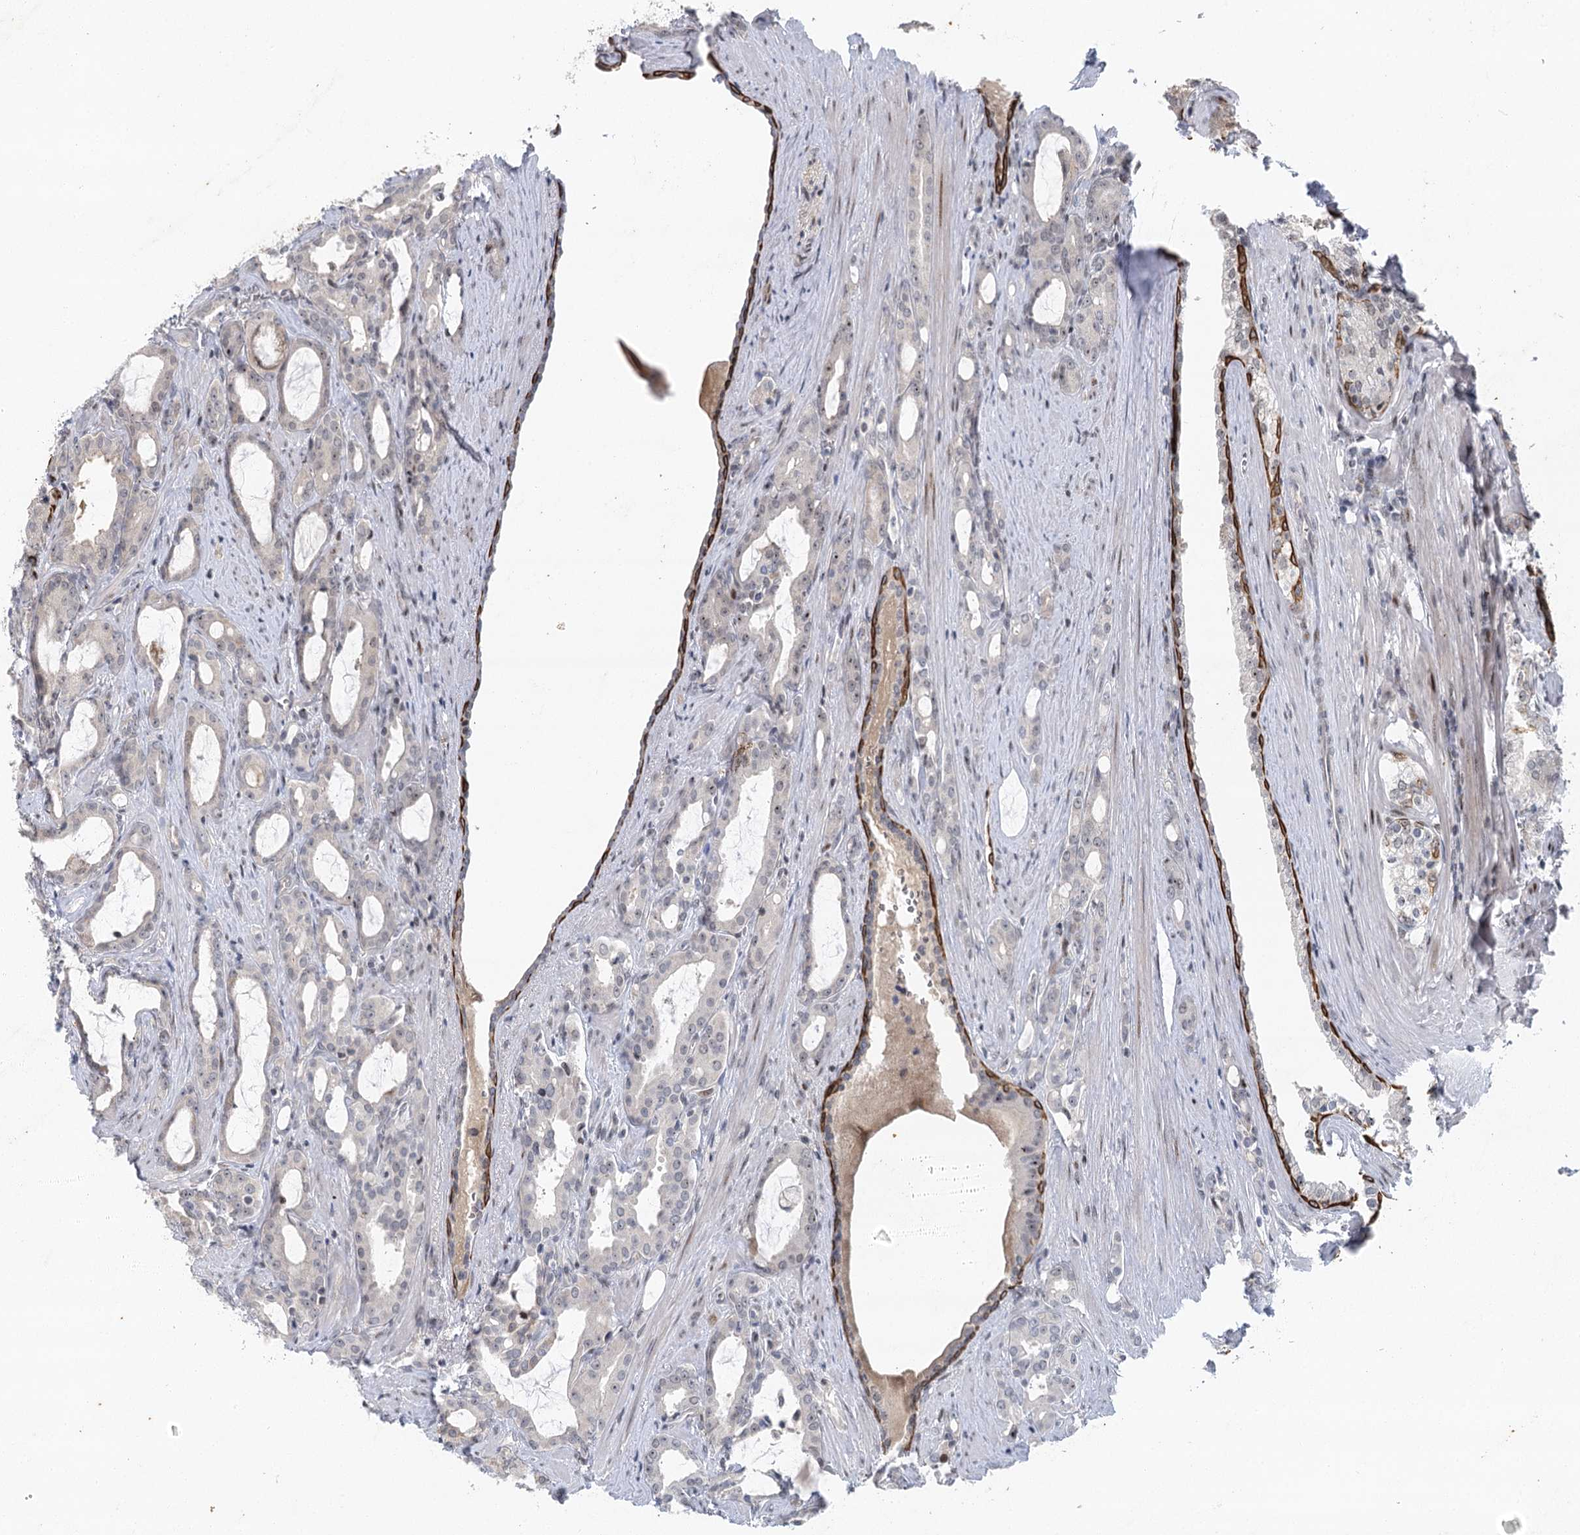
{"staining": {"intensity": "negative", "quantity": "none", "location": "none"}, "tissue": "prostate cancer", "cell_type": "Tumor cells", "image_type": "cancer", "snomed": [{"axis": "morphology", "description": "Adenocarcinoma, High grade"}, {"axis": "topography", "description": "Prostate"}], "caption": "Prostate cancer stained for a protein using immunohistochemistry (IHC) exhibits no positivity tumor cells.", "gene": "IL11RA", "patient": {"sex": "male", "age": 72}}